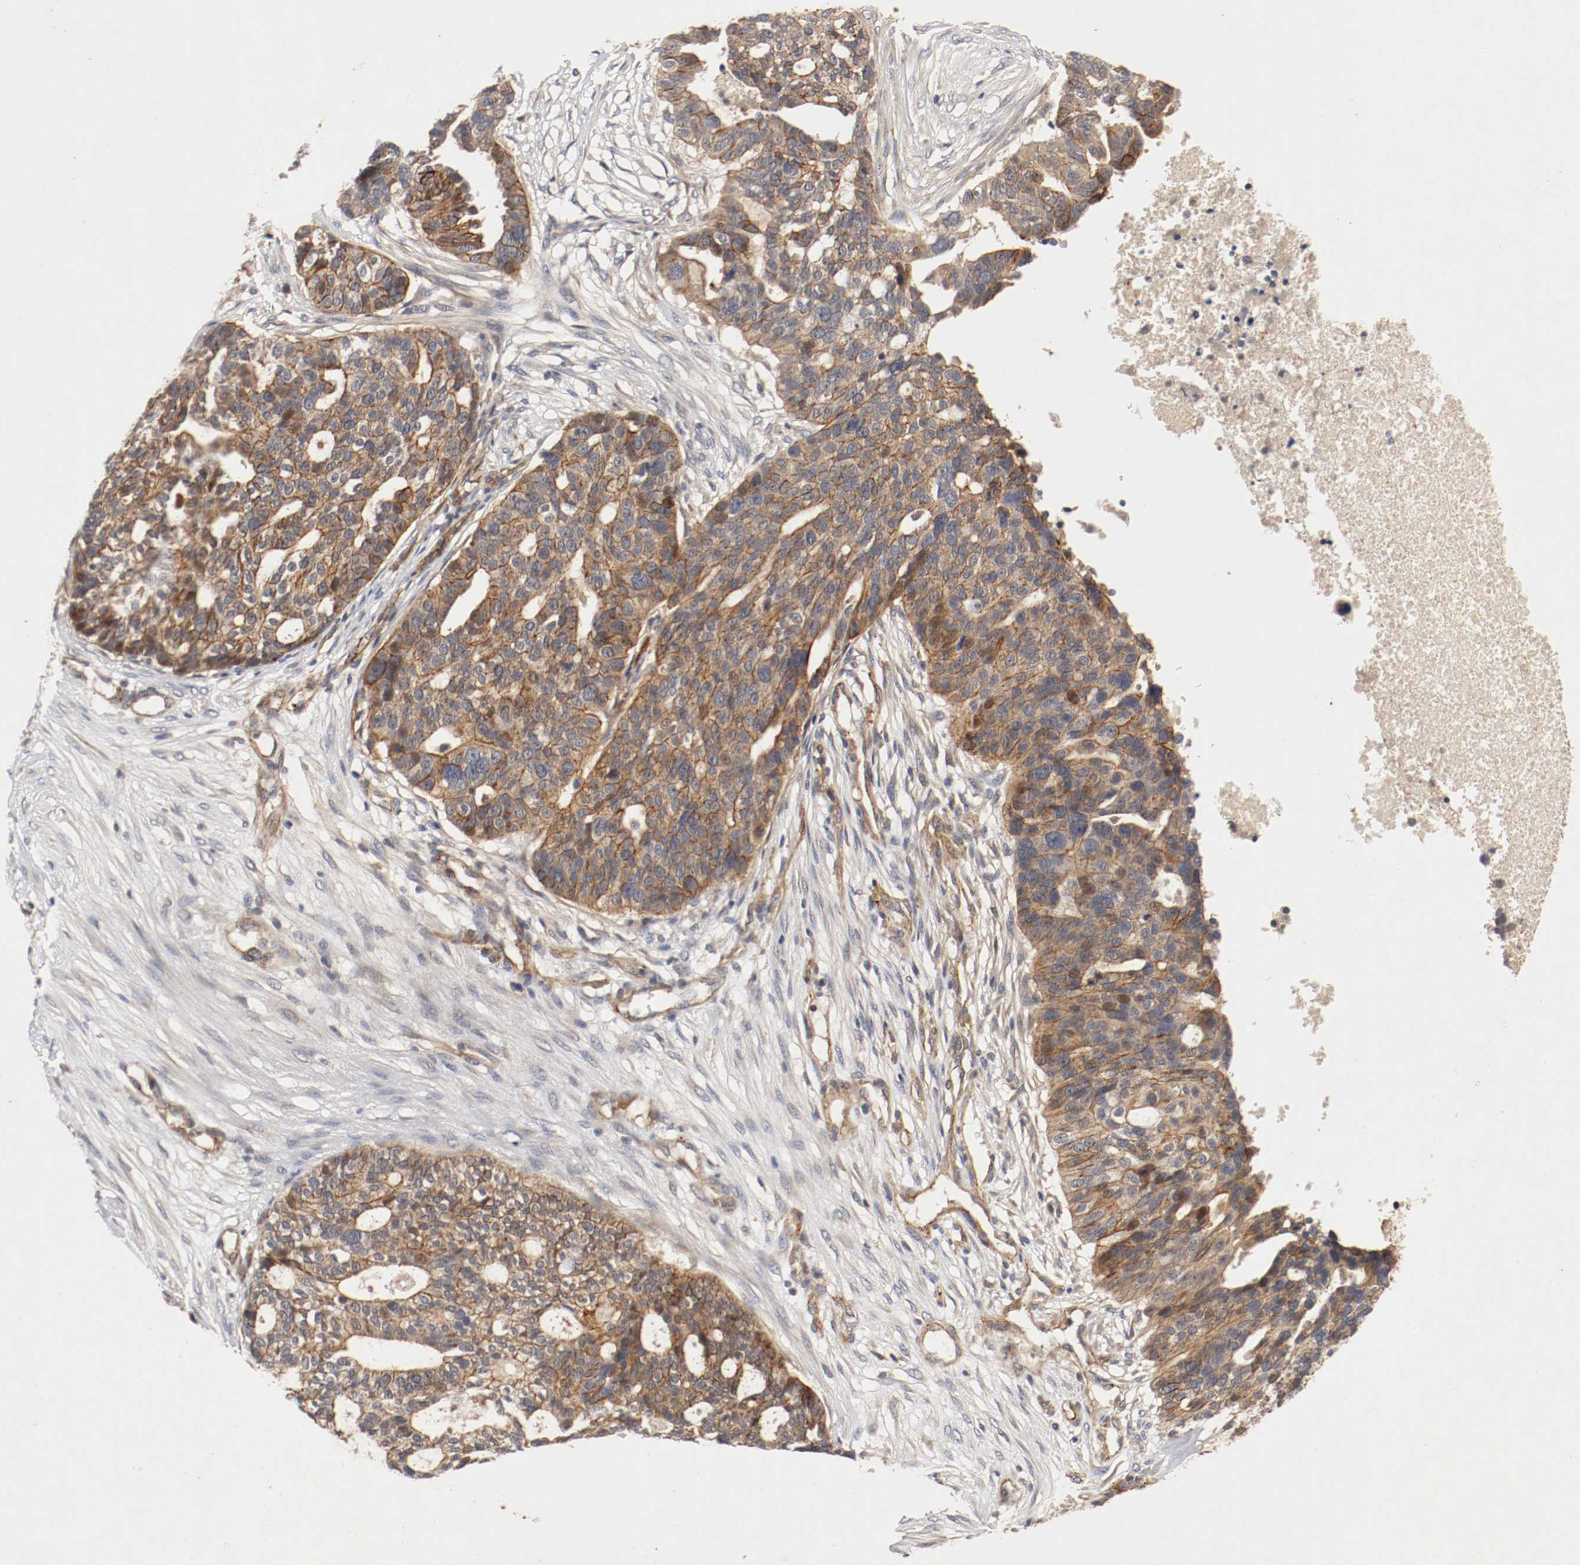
{"staining": {"intensity": "moderate", "quantity": ">75%", "location": "cytoplasmic/membranous"}, "tissue": "ovarian cancer", "cell_type": "Tumor cells", "image_type": "cancer", "snomed": [{"axis": "morphology", "description": "Cystadenocarcinoma, serous, NOS"}, {"axis": "topography", "description": "Ovary"}], "caption": "Moderate cytoplasmic/membranous protein staining is identified in about >75% of tumor cells in ovarian serous cystadenocarcinoma.", "gene": "TYK2", "patient": {"sex": "female", "age": 59}}